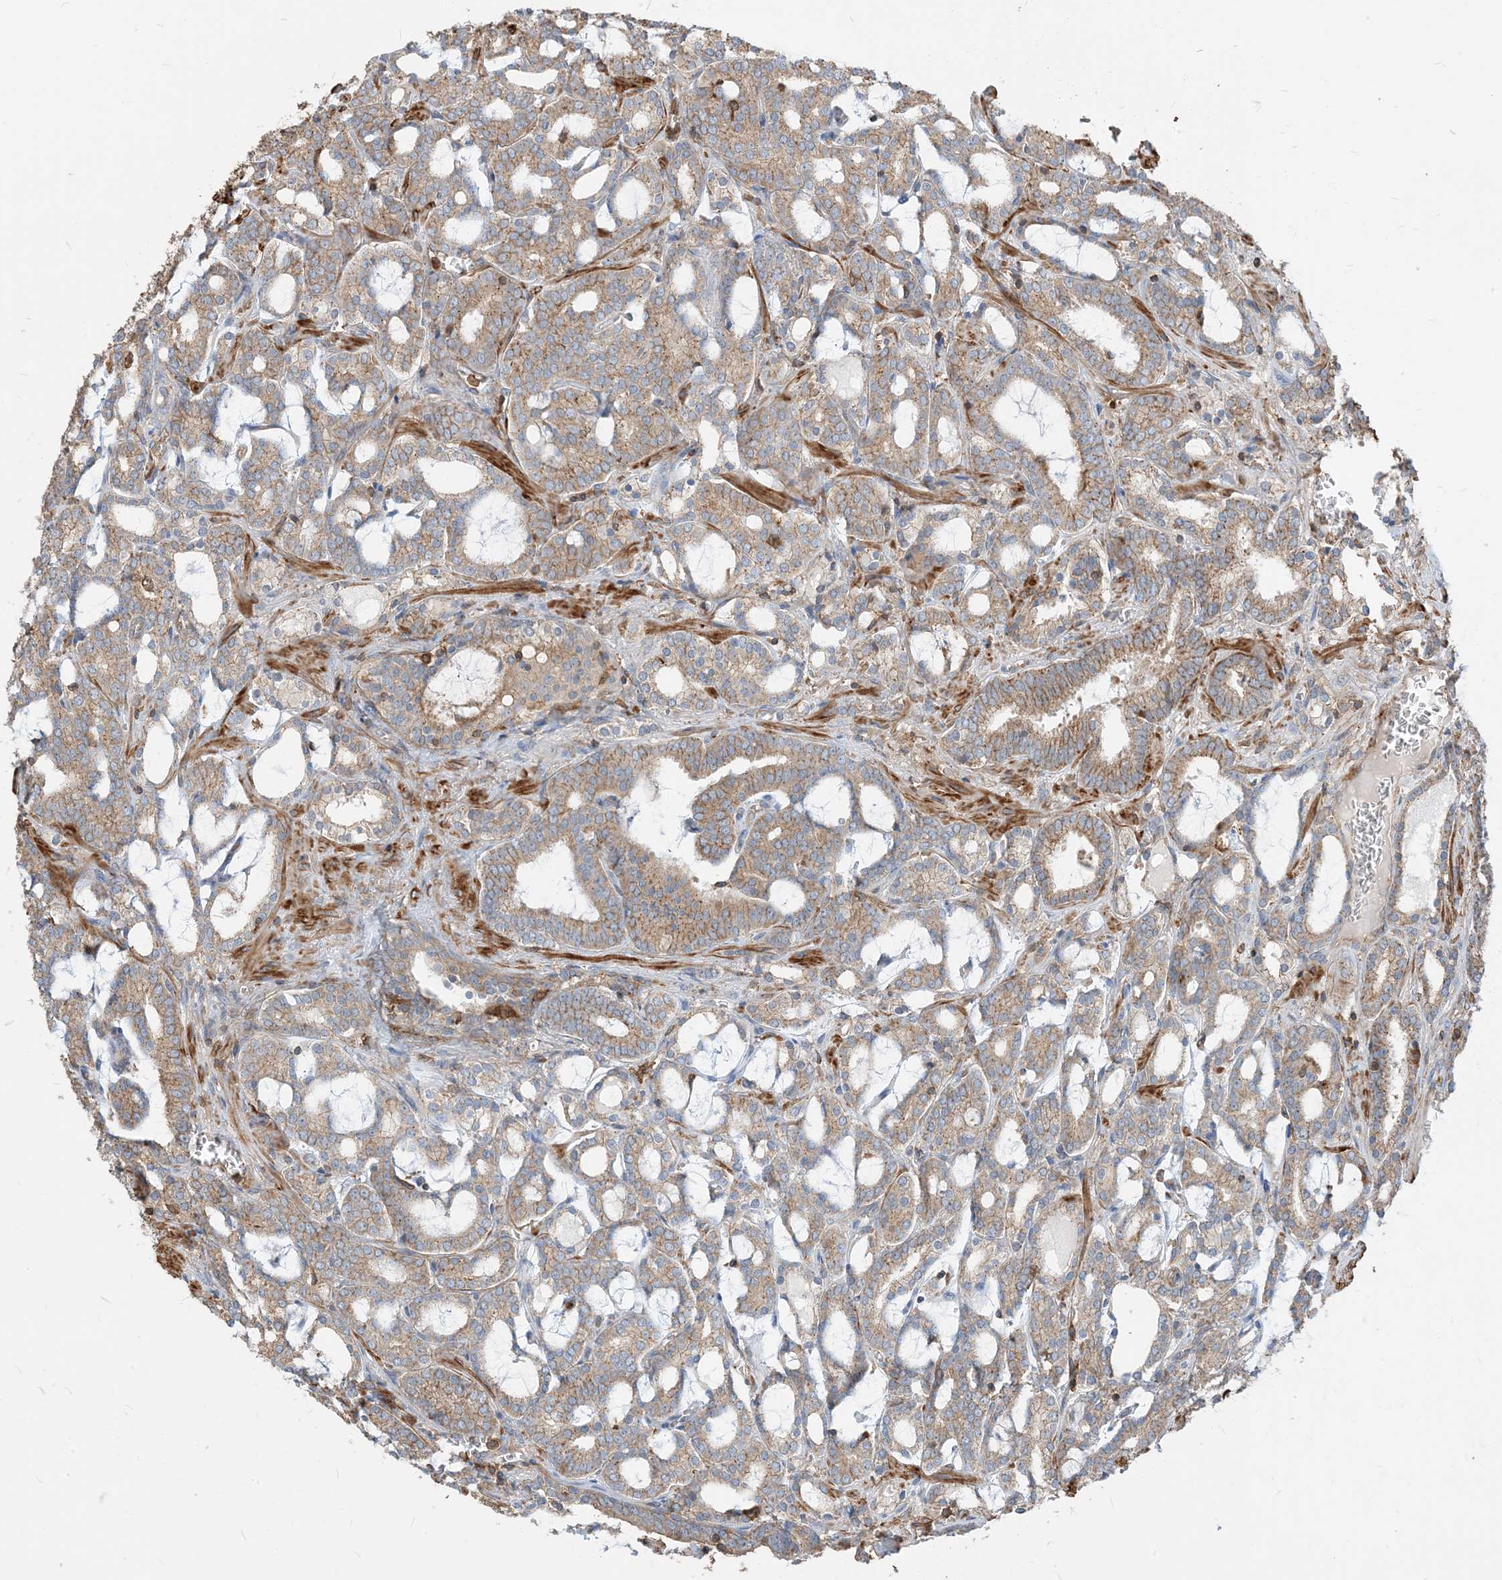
{"staining": {"intensity": "moderate", "quantity": ">75%", "location": "cytoplasmic/membranous"}, "tissue": "prostate cancer", "cell_type": "Tumor cells", "image_type": "cancer", "snomed": [{"axis": "morphology", "description": "Adenocarcinoma, High grade"}, {"axis": "topography", "description": "Prostate and seminal vesicle, NOS"}], "caption": "Protein expression analysis of high-grade adenocarcinoma (prostate) reveals moderate cytoplasmic/membranous expression in about >75% of tumor cells.", "gene": "PARVG", "patient": {"sex": "male", "age": 67}}